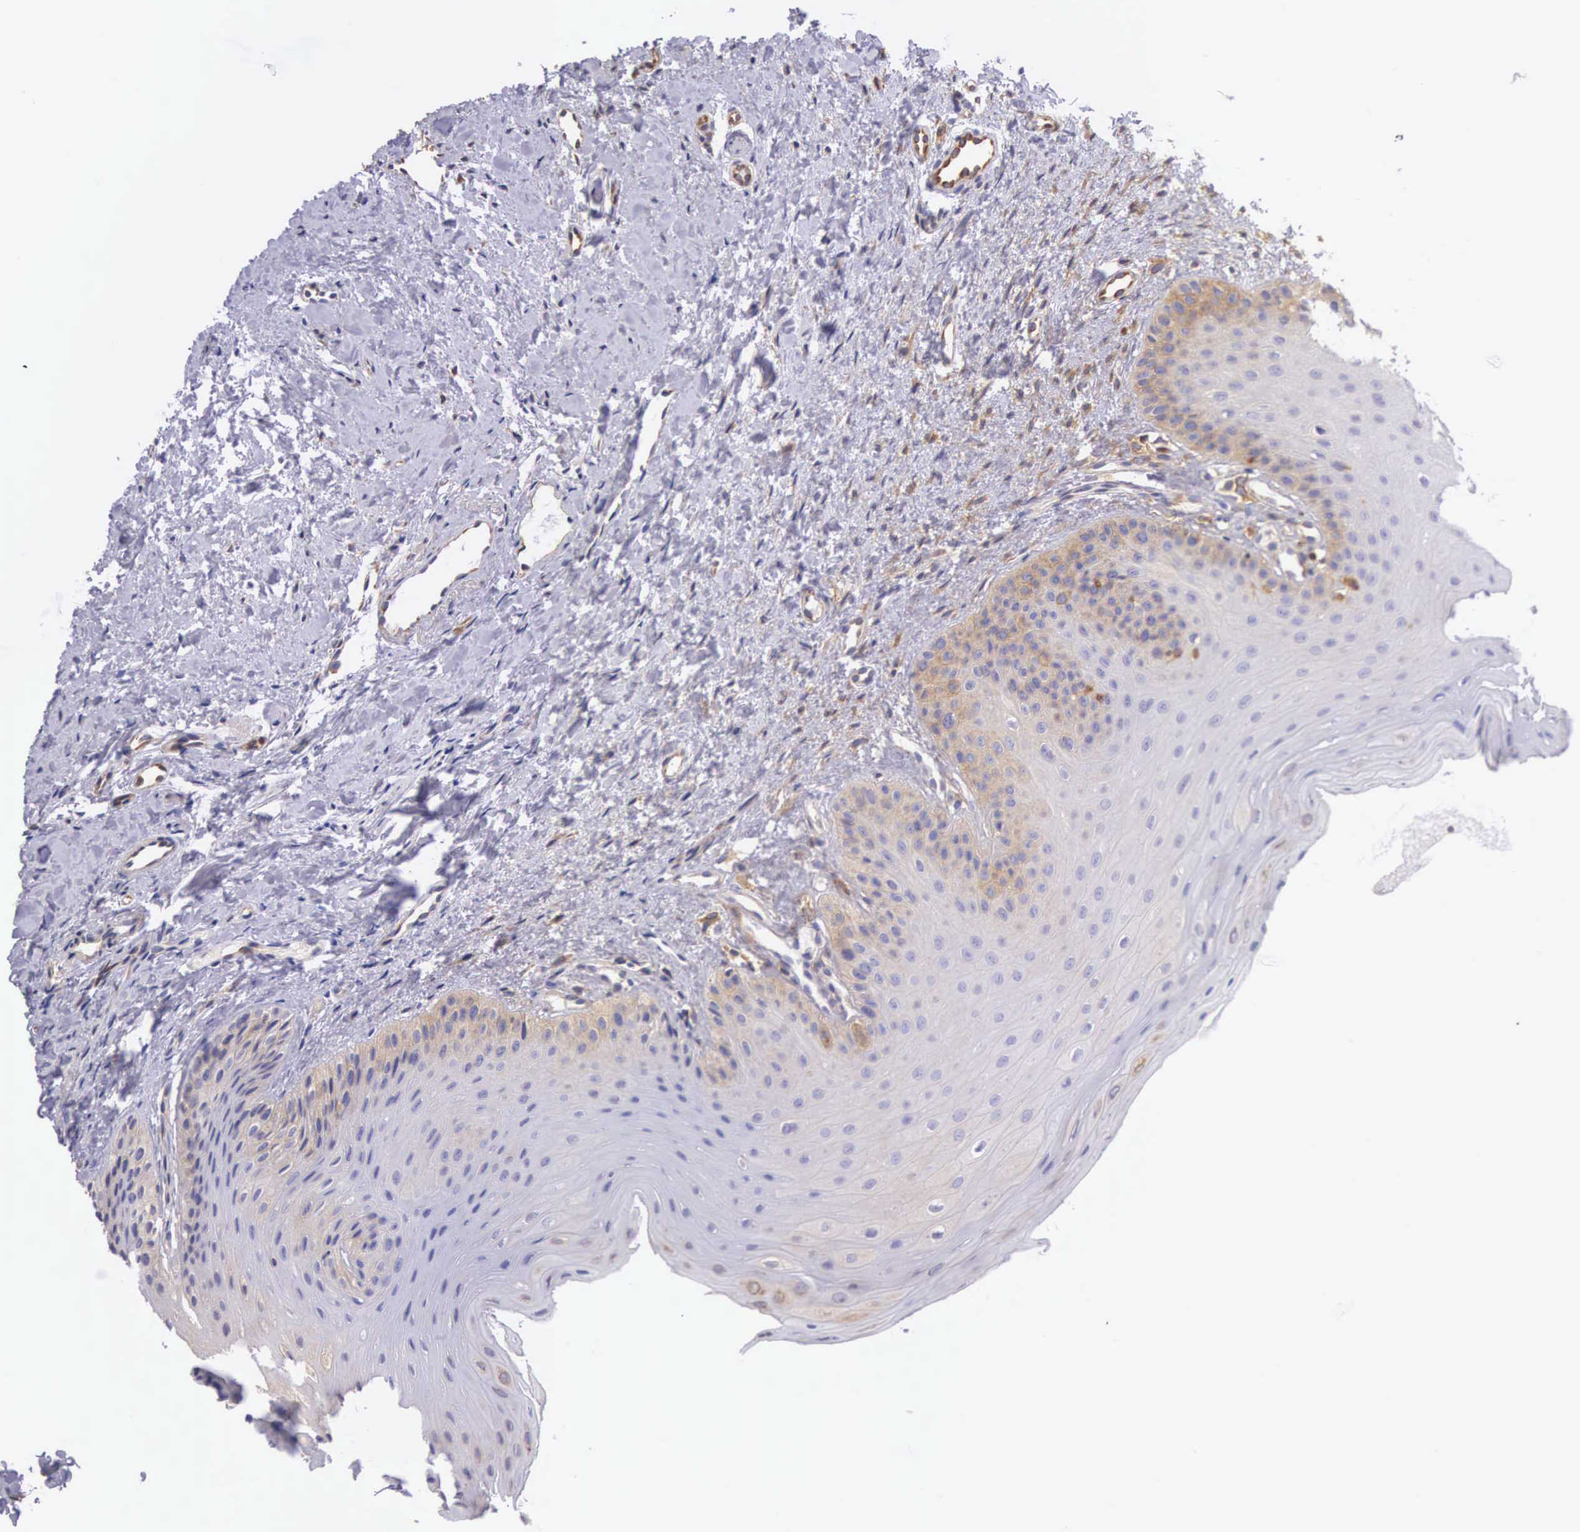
{"staining": {"intensity": "negative", "quantity": "none", "location": "none"}, "tissue": "oral mucosa", "cell_type": "Squamous epithelial cells", "image_type": "normal", "snomed": [{"axis": "morphology", "description": "Normal tissue, NOS"}, {"axis": "topography", "description": "Oral tissue"}], "caption": "This is an immunohistochemistry (IHC) histopathology image of benign oral mucosa. There is no positivity in squamous epithelial cells.", "gene": "OSBPL3", "patient": {"sex": "female", "age": 23}}